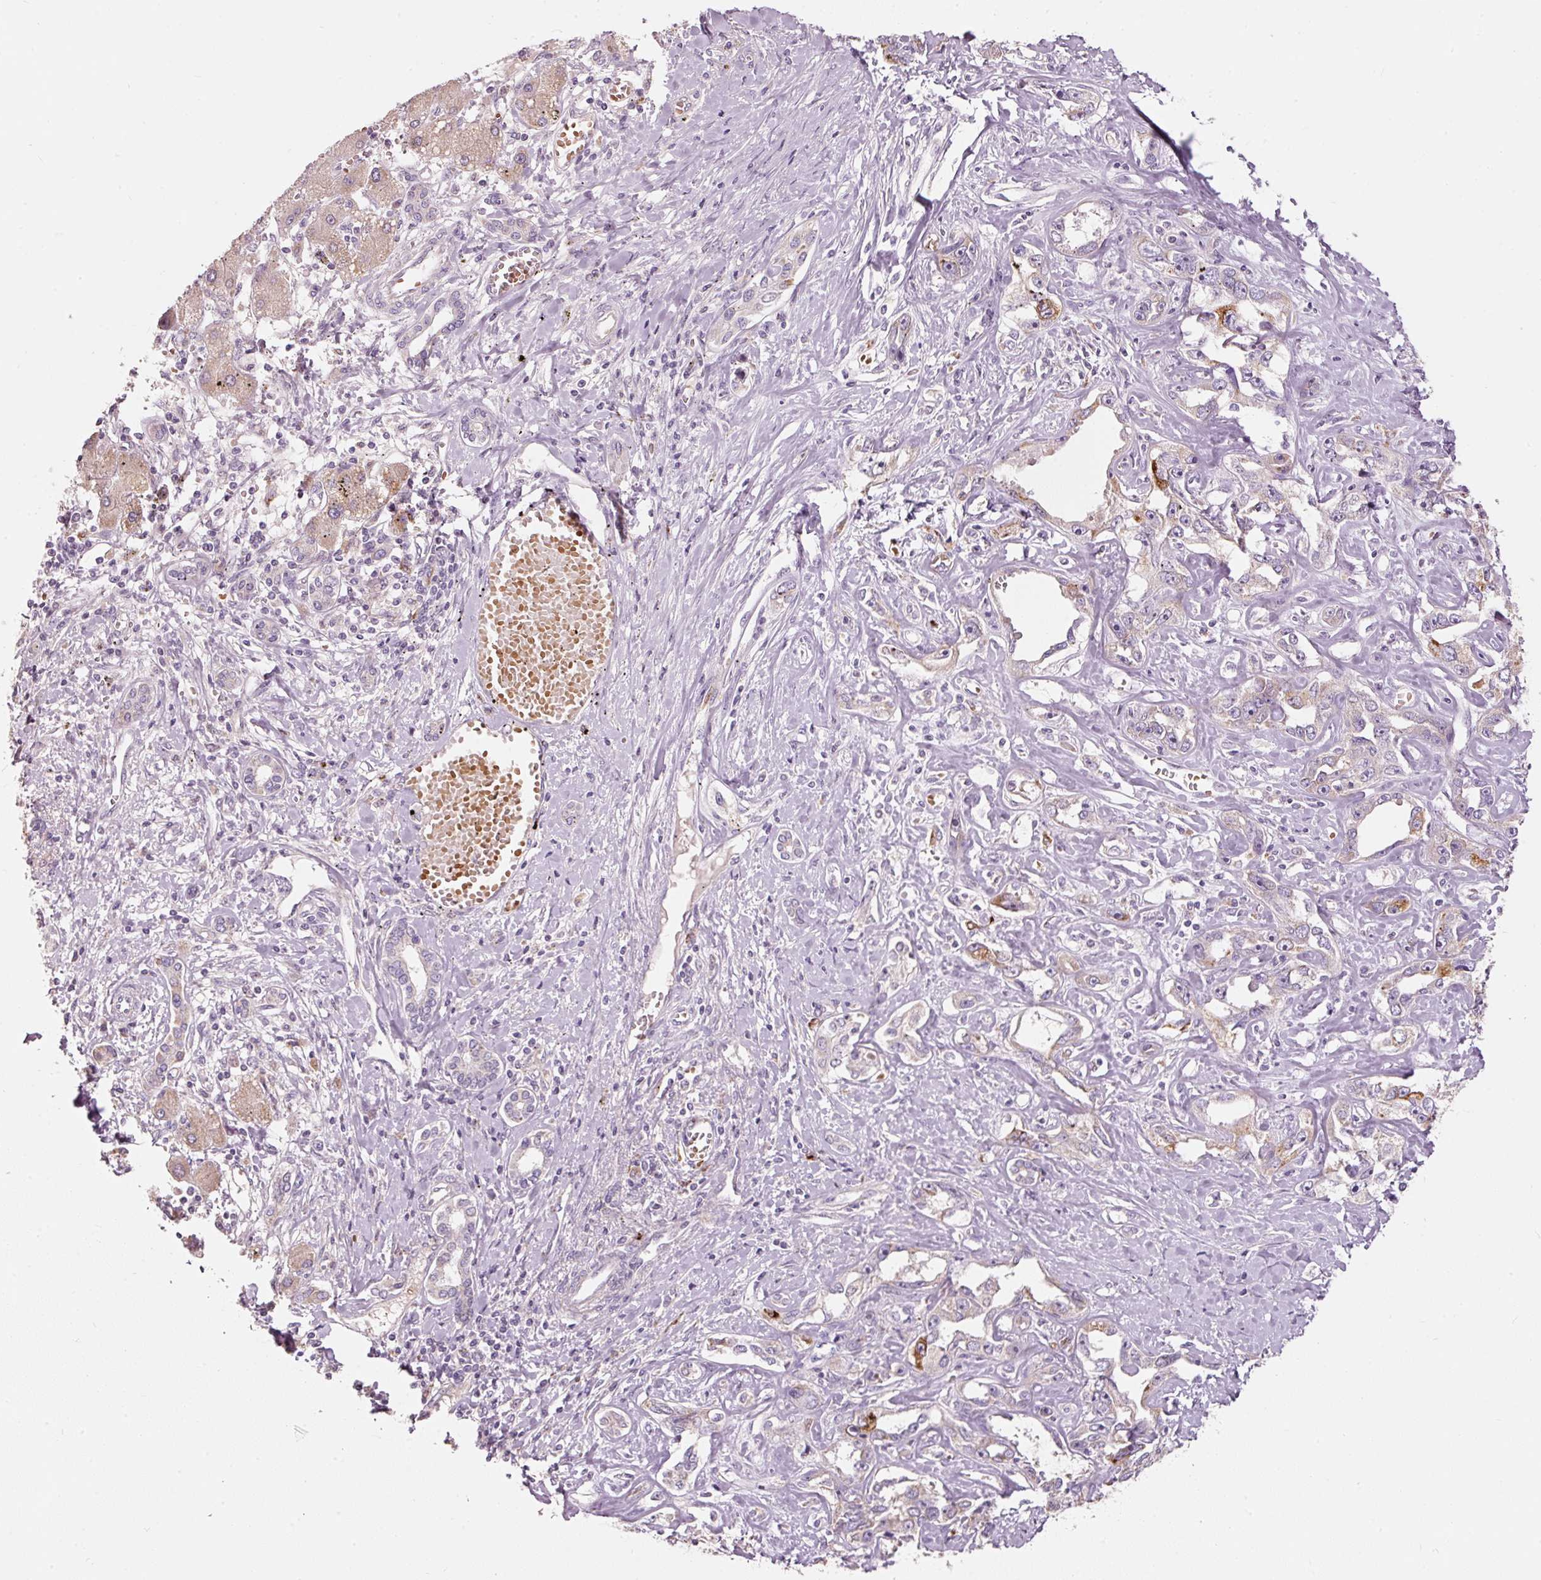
{"staining": {"intensity": "weak", "quantity": "<25%", "location": "cytoplasmic/membranous"}, "tissue": "liver cancer", "cell_type": "Tumor cells", "image_type": "cancer", "snomed": [{"axis": "morphology", "description": "Cholangiocarcinoma"}, {"axis": "topography", "description": "Liver"}], "caption": "Immunohistochemical staining of human liver cholangiocarcinoma demonstrates no significant positivity in tumor cells.", "gene": "KLHL21", "patient": {"sex": "male", "age": 59}}